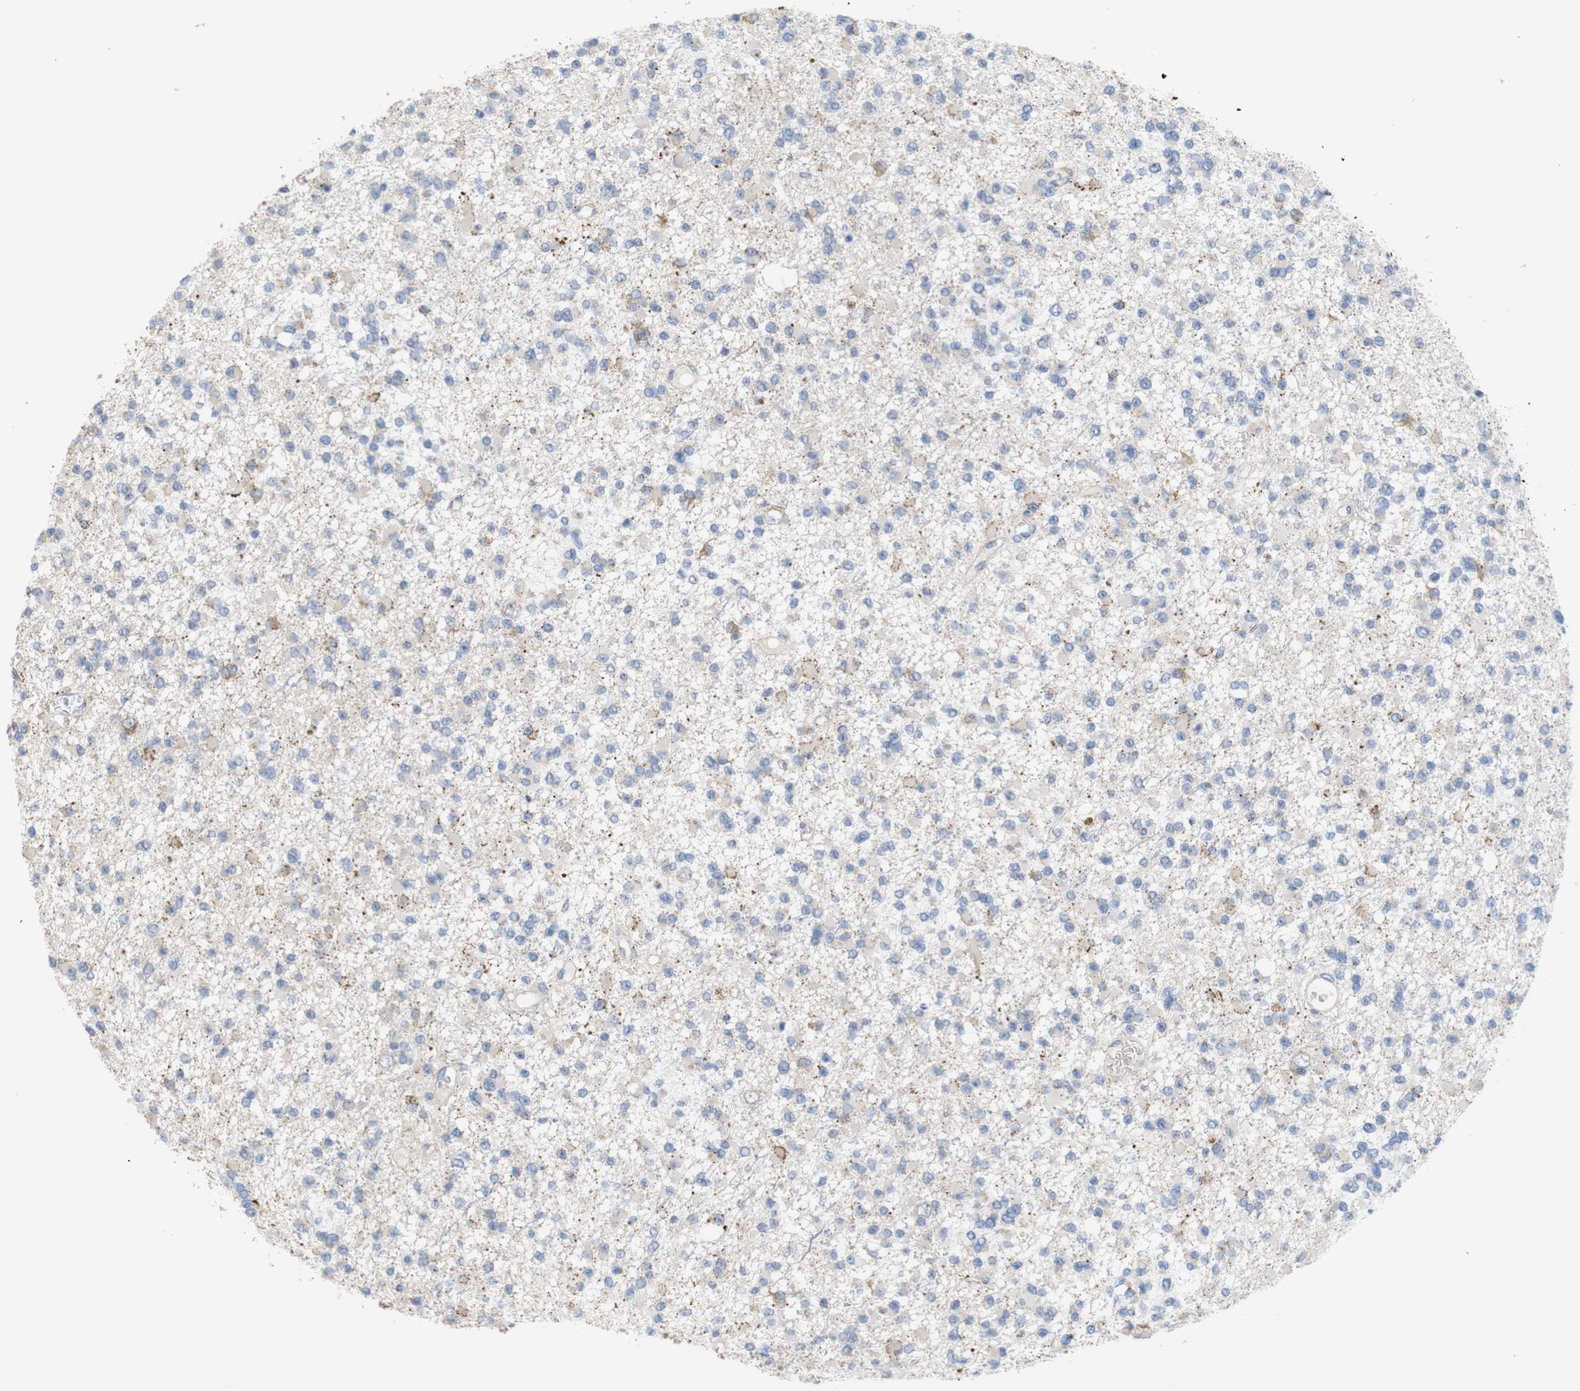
{"staining": {"intensity": "moderate", "quantity": "<25%", "location": "cytoplasmic/membranous"}, "tissue": "glioma", "cell_type": "Tumor cells", "image_type": "cancer", "snomed": [{"axis": "morphology", "description": "Glioma, malignant, Low grade"}, {"axis": "topography", "description": "Brain"}], "caption": "Malignant low-grade glioma tissue reveals moderate cytoplasmic/membranous expression in about <25% of tumor cells", "gene": "PTPRR", "patient": {"sex": "female", "age": 22}}